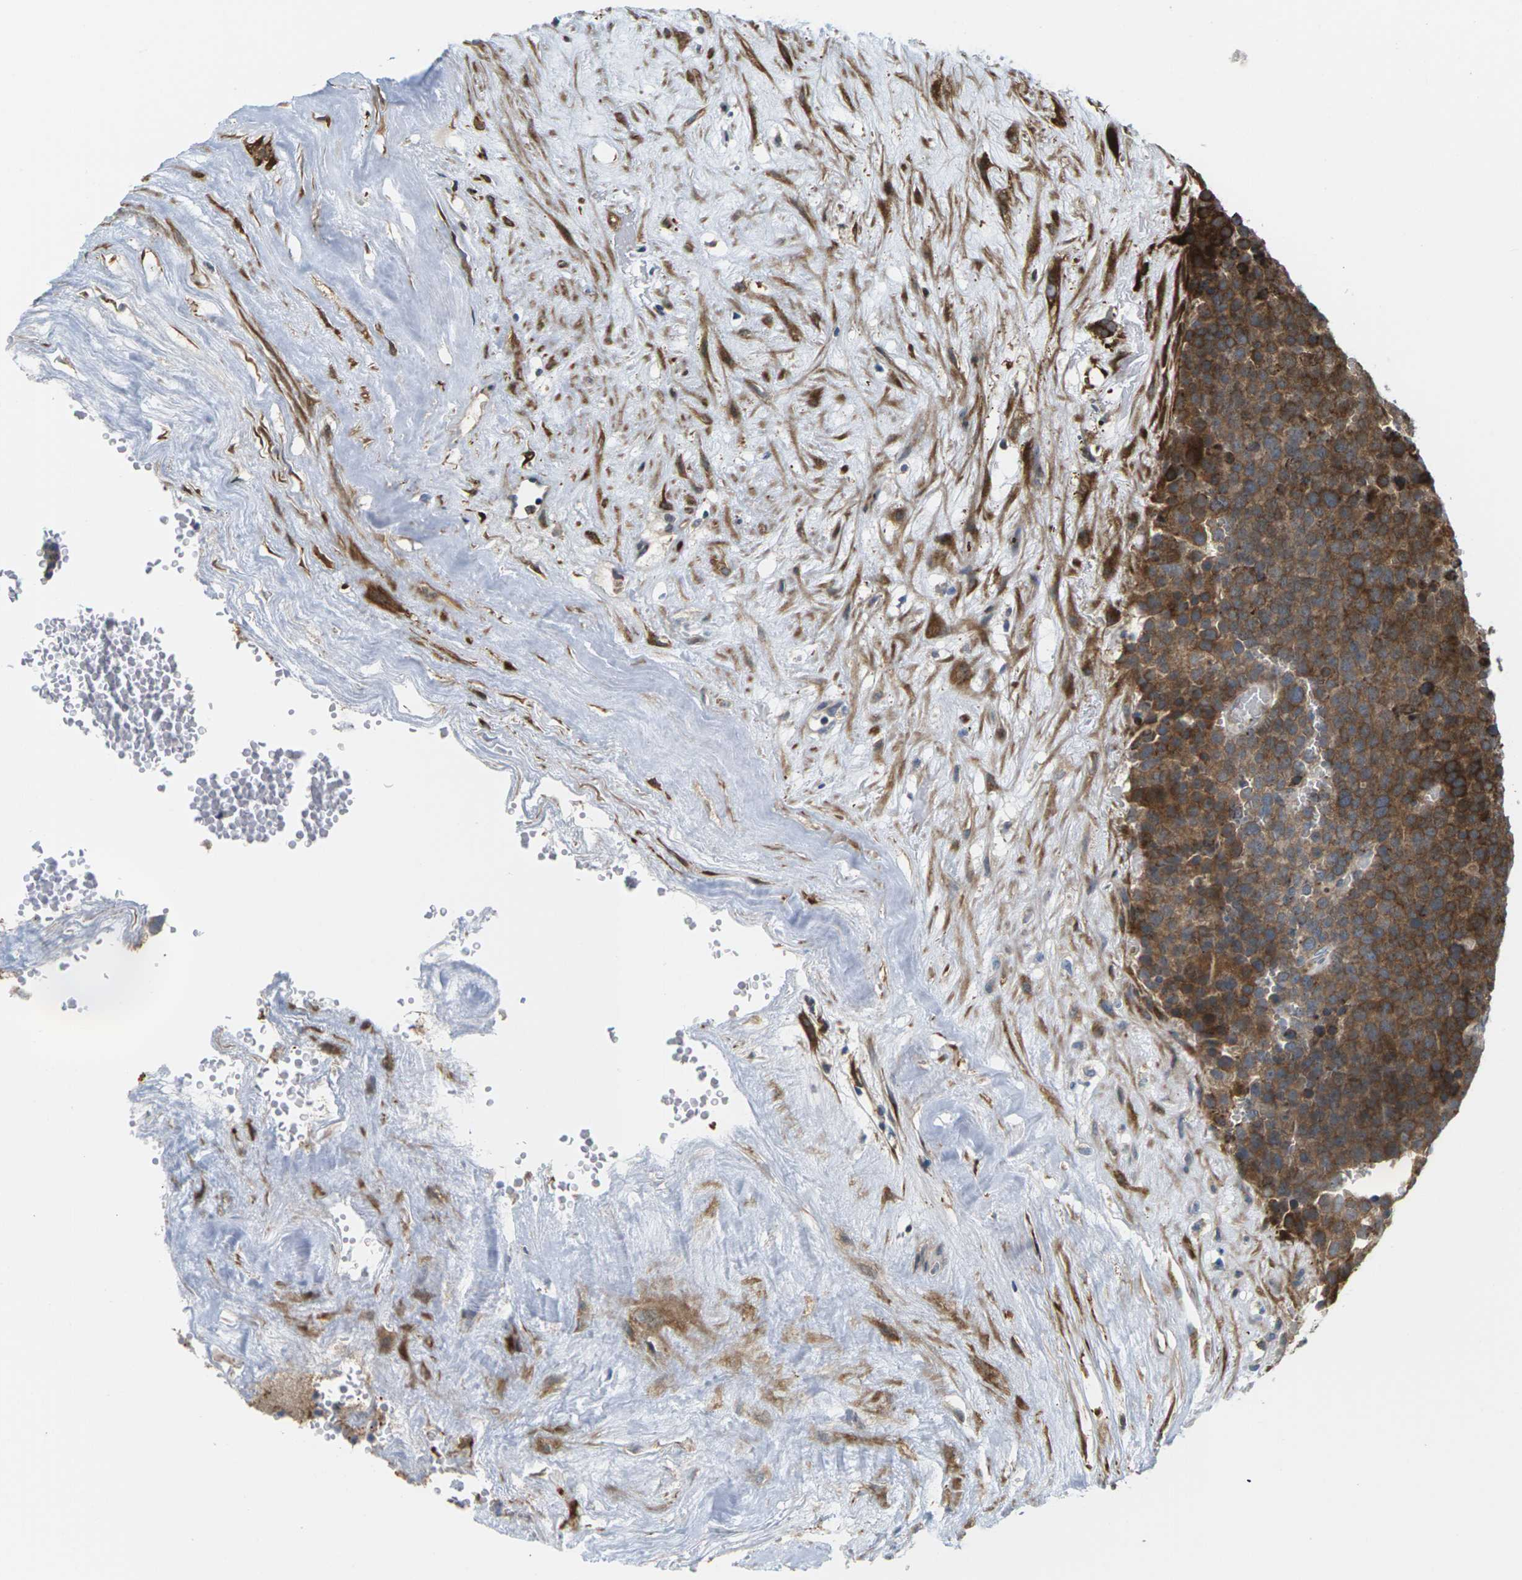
{"staining": {"intensity": "moderate", "quantity": ">75%", "location": "cytoplasmic/membranous"}, "tissue": "testis cancer", "cell_type": "Tumor cells", "image_type": "cancer", "snomed": [{"axis": "morphology", "description": "Seminoma, NOS"}, {"axis": "topography", "description": "Testis"}], "caption": "Testis seminoma was stained to show a protein in brown. There is medium levels of moderate cytoplasmic/membranous staining in about >75% of tumor cells.", "gene": "ROBO1", "patient": {"sex": "male", "age": 71}}